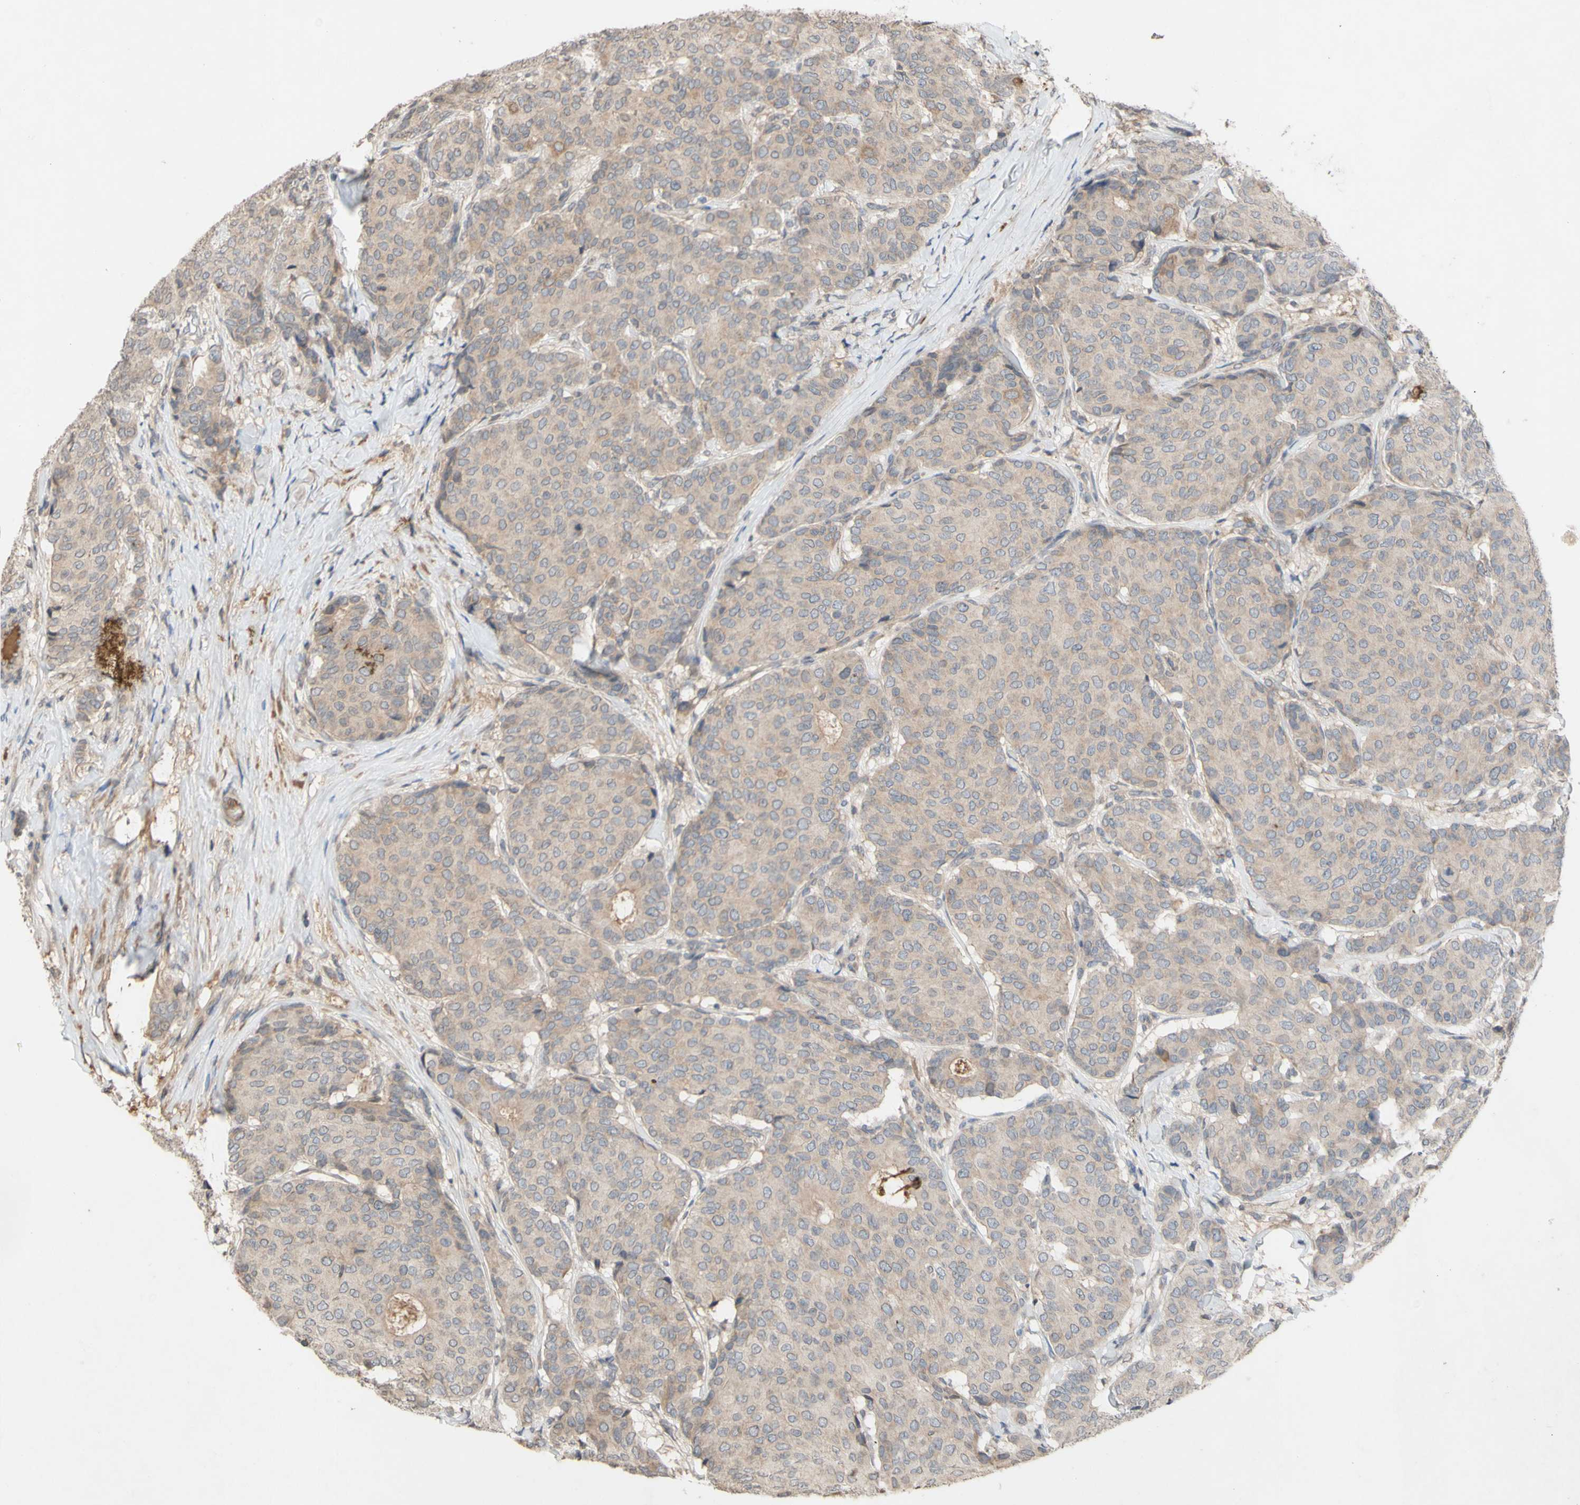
{"staining": {"intensity": "weak", "quantity": ">75%", "location": "cytoplasmic/membranous"}, "tissue": "breast cancer", "cell_type": "Tumor cells", "image_type": "cancer", "snomed": [{"axis": "morphology", "description": "Duct carcinoma"}, {"axis": "topography", "description": "Breast"}], "caption": "This is a histology image of IHC staining of breast cancer (intraductal carcinoma), which shows weak expression in the cytoplasmic/membranous of tumor cells.", "gene": "NECTIN3", "patient": {"sex": "female", "age": 75}}